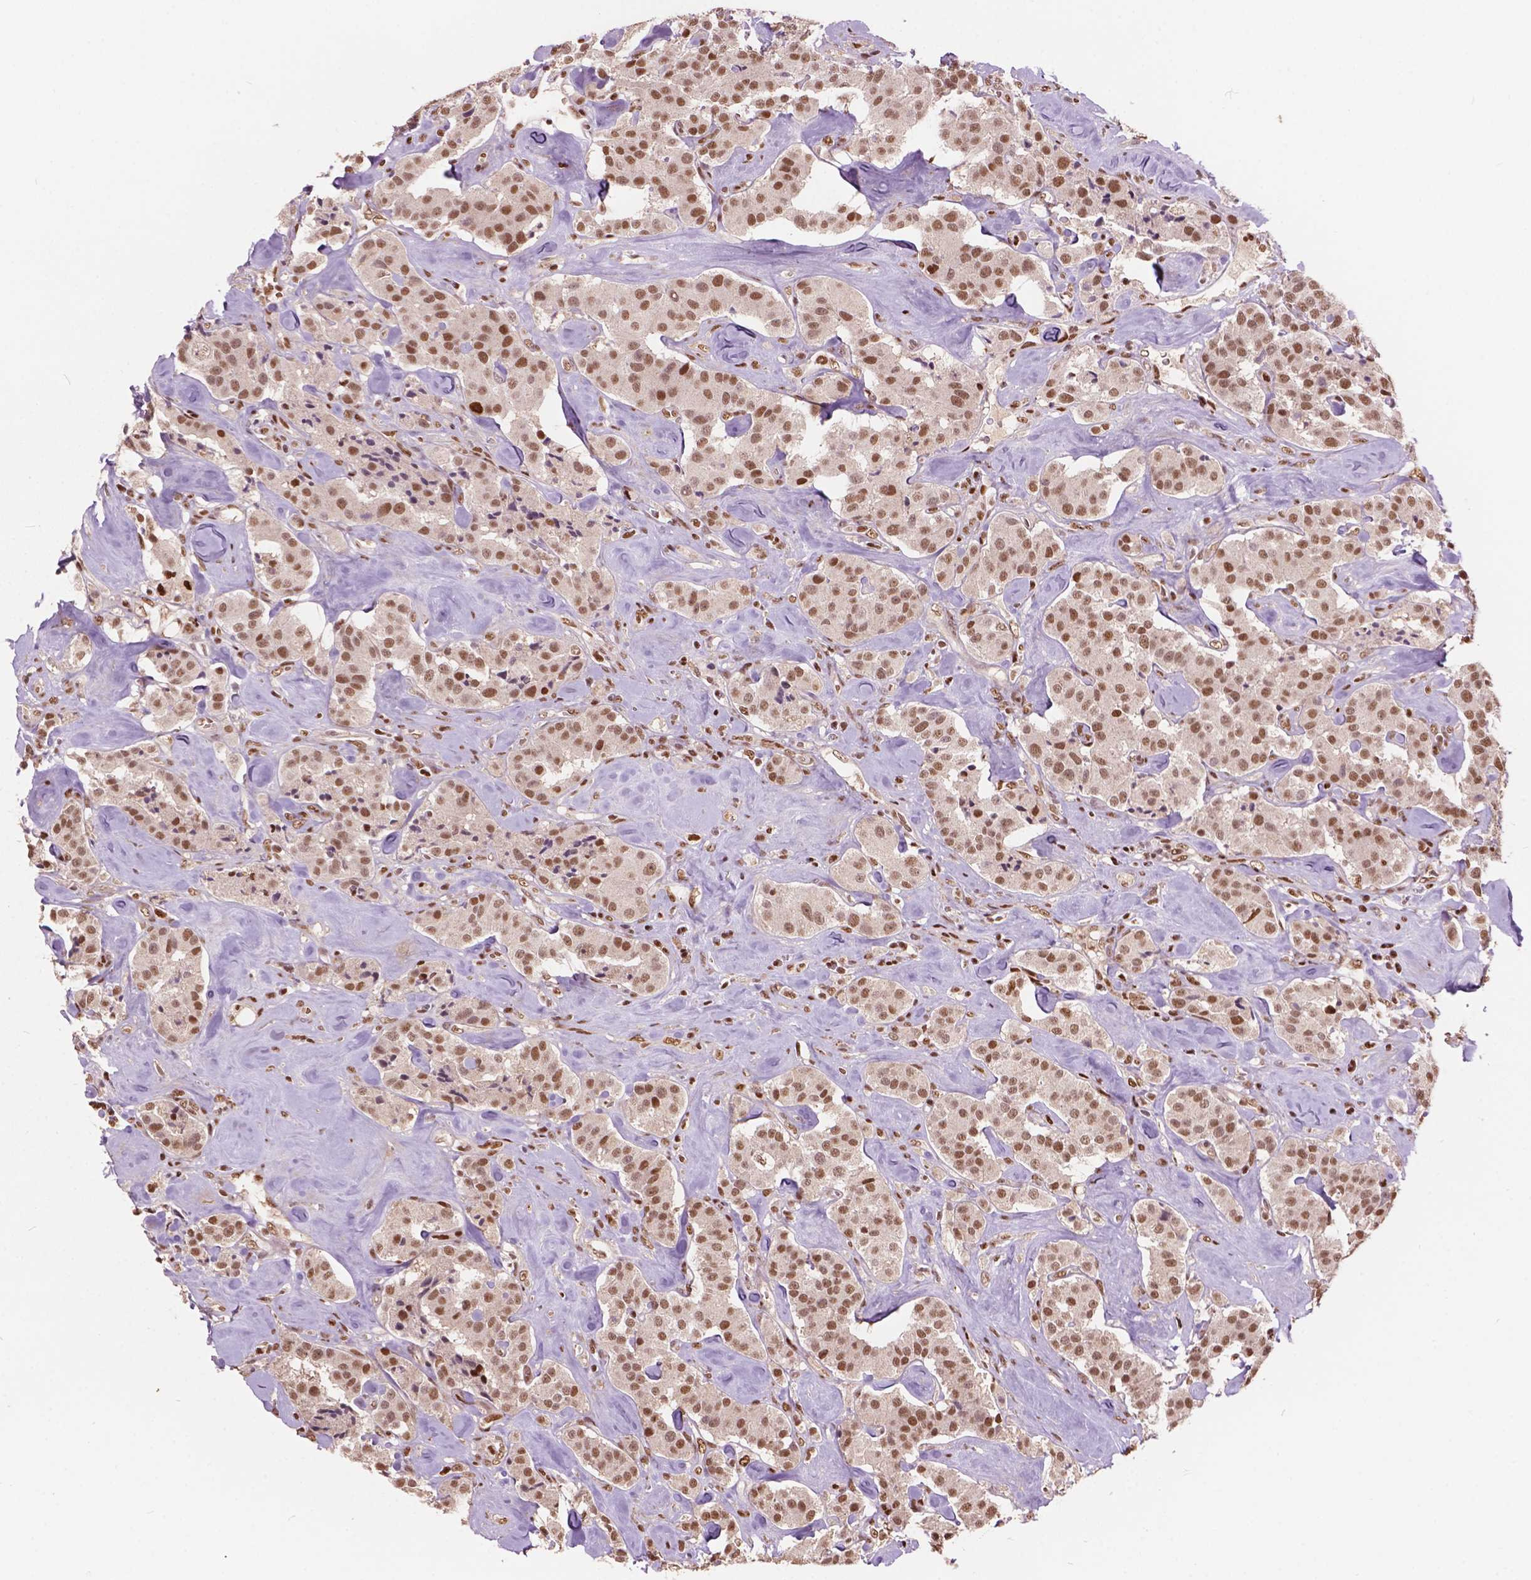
{"staining": {"intensity": "moderate", "quantity": ">75%", "location": "nuclear"}, "tissue": "carcinoid", "cell_type": "Tumor cells", "image_type": "cancer", "snomed": [{"axis": "morphology", "description": "Carcinoid, malignant, NOS"}, {"axis": "topography", "description": "Pancreas"}], "caption": "The immunohistochemical stain shows moderate nuclear staining in tumor cells of carcinoid tissue.", "gene": "ANP32B", "patient": {"sex": "male", "age": 41}}